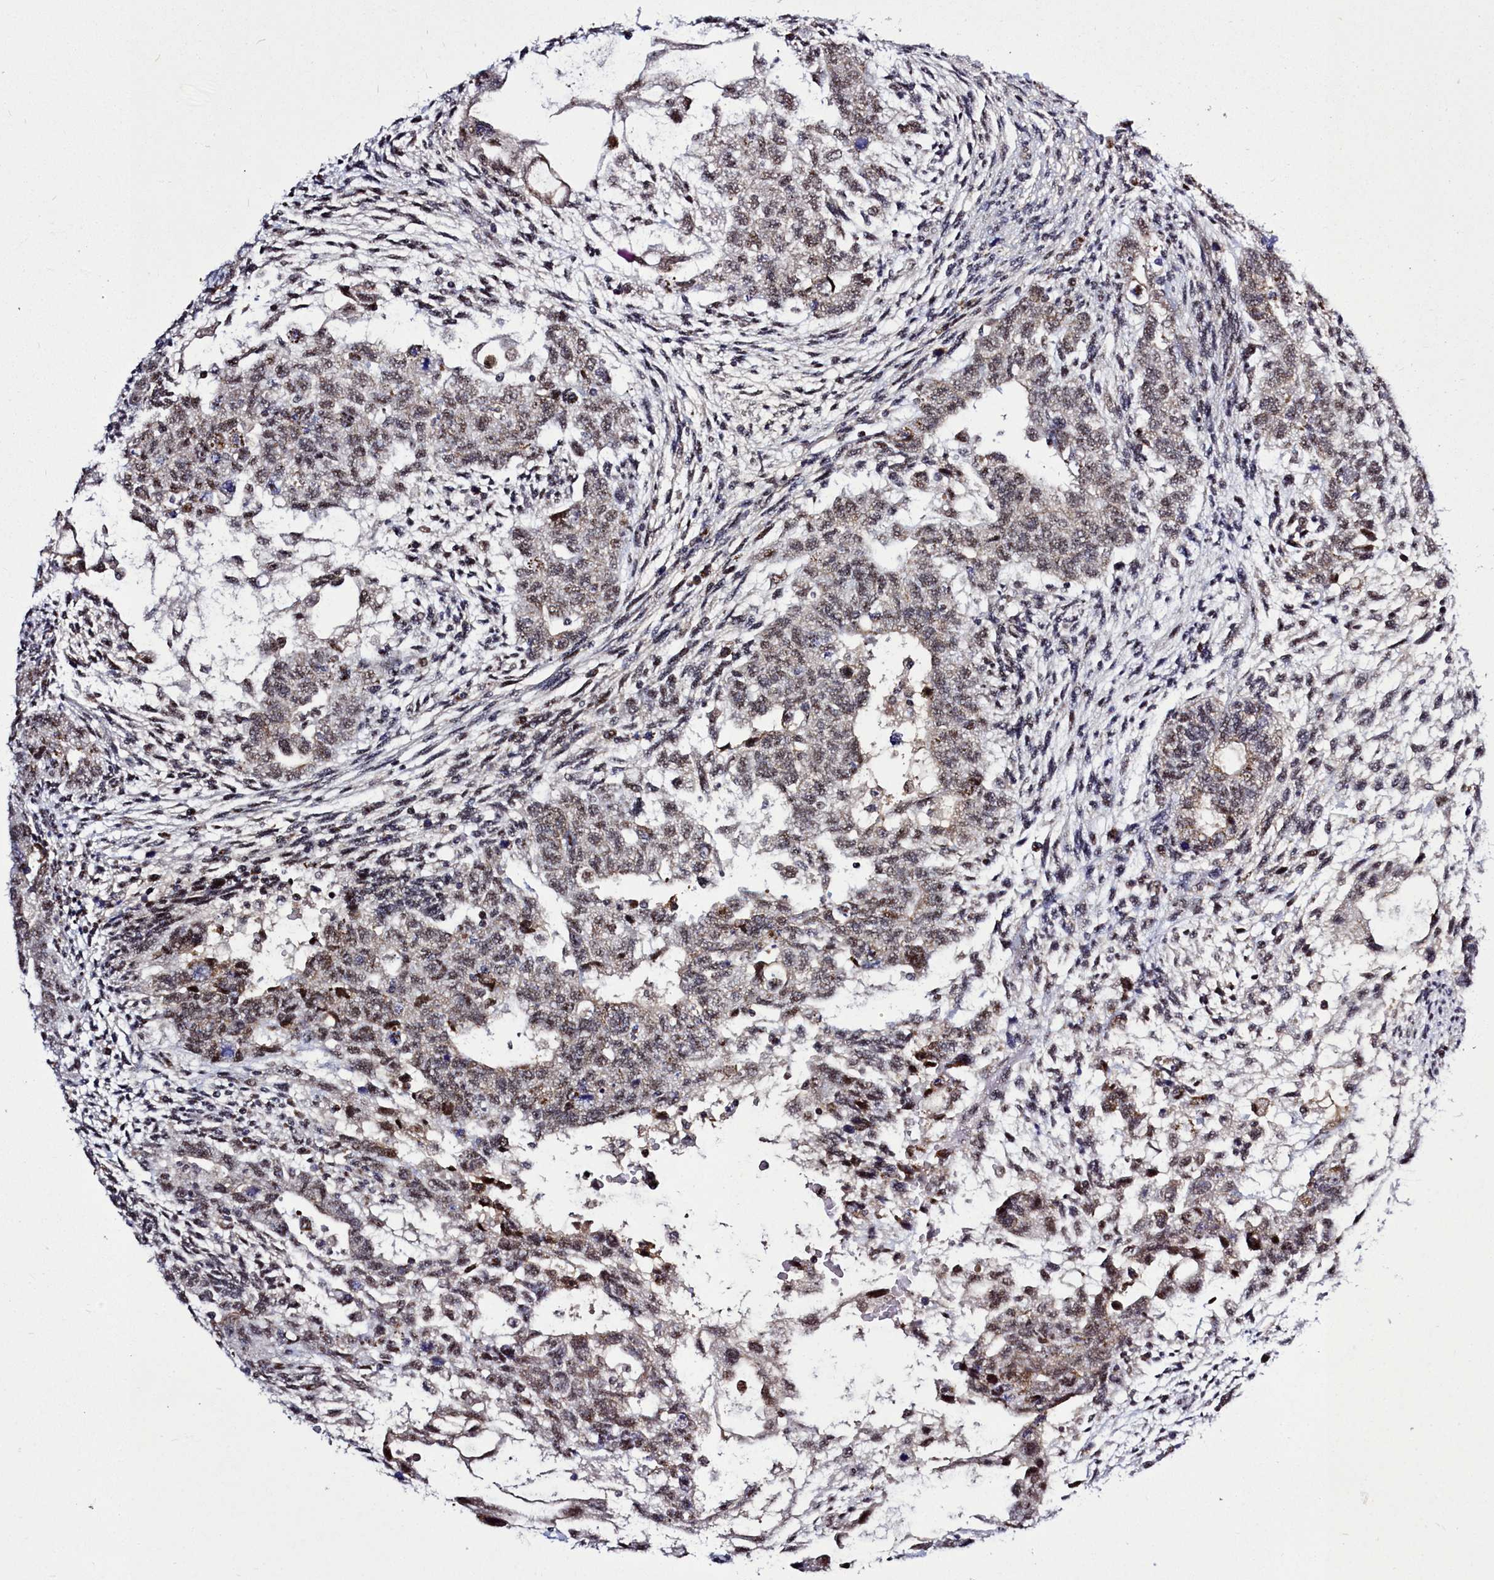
{"staining": {"intensity": "weak", "quantity": "25%-75%", "location": "nuclear"}, "tissue": "testis cancer", "cell_type": "Tumor cells", "image_type": "cancer", "snomed": [{"axis": "morphology", "description": "Carcinoma, Embryonal, NOS"}, {"axis": "topography", "description": "Testis"}], "caption": "A brown stain highlights weak nuclear positivity of a protein in testis embryonal carcinoma tumor cells. Nuclei are stained in blue.", "gene": "POM121L2", "patient": {"sex": "male", "age": 36}}